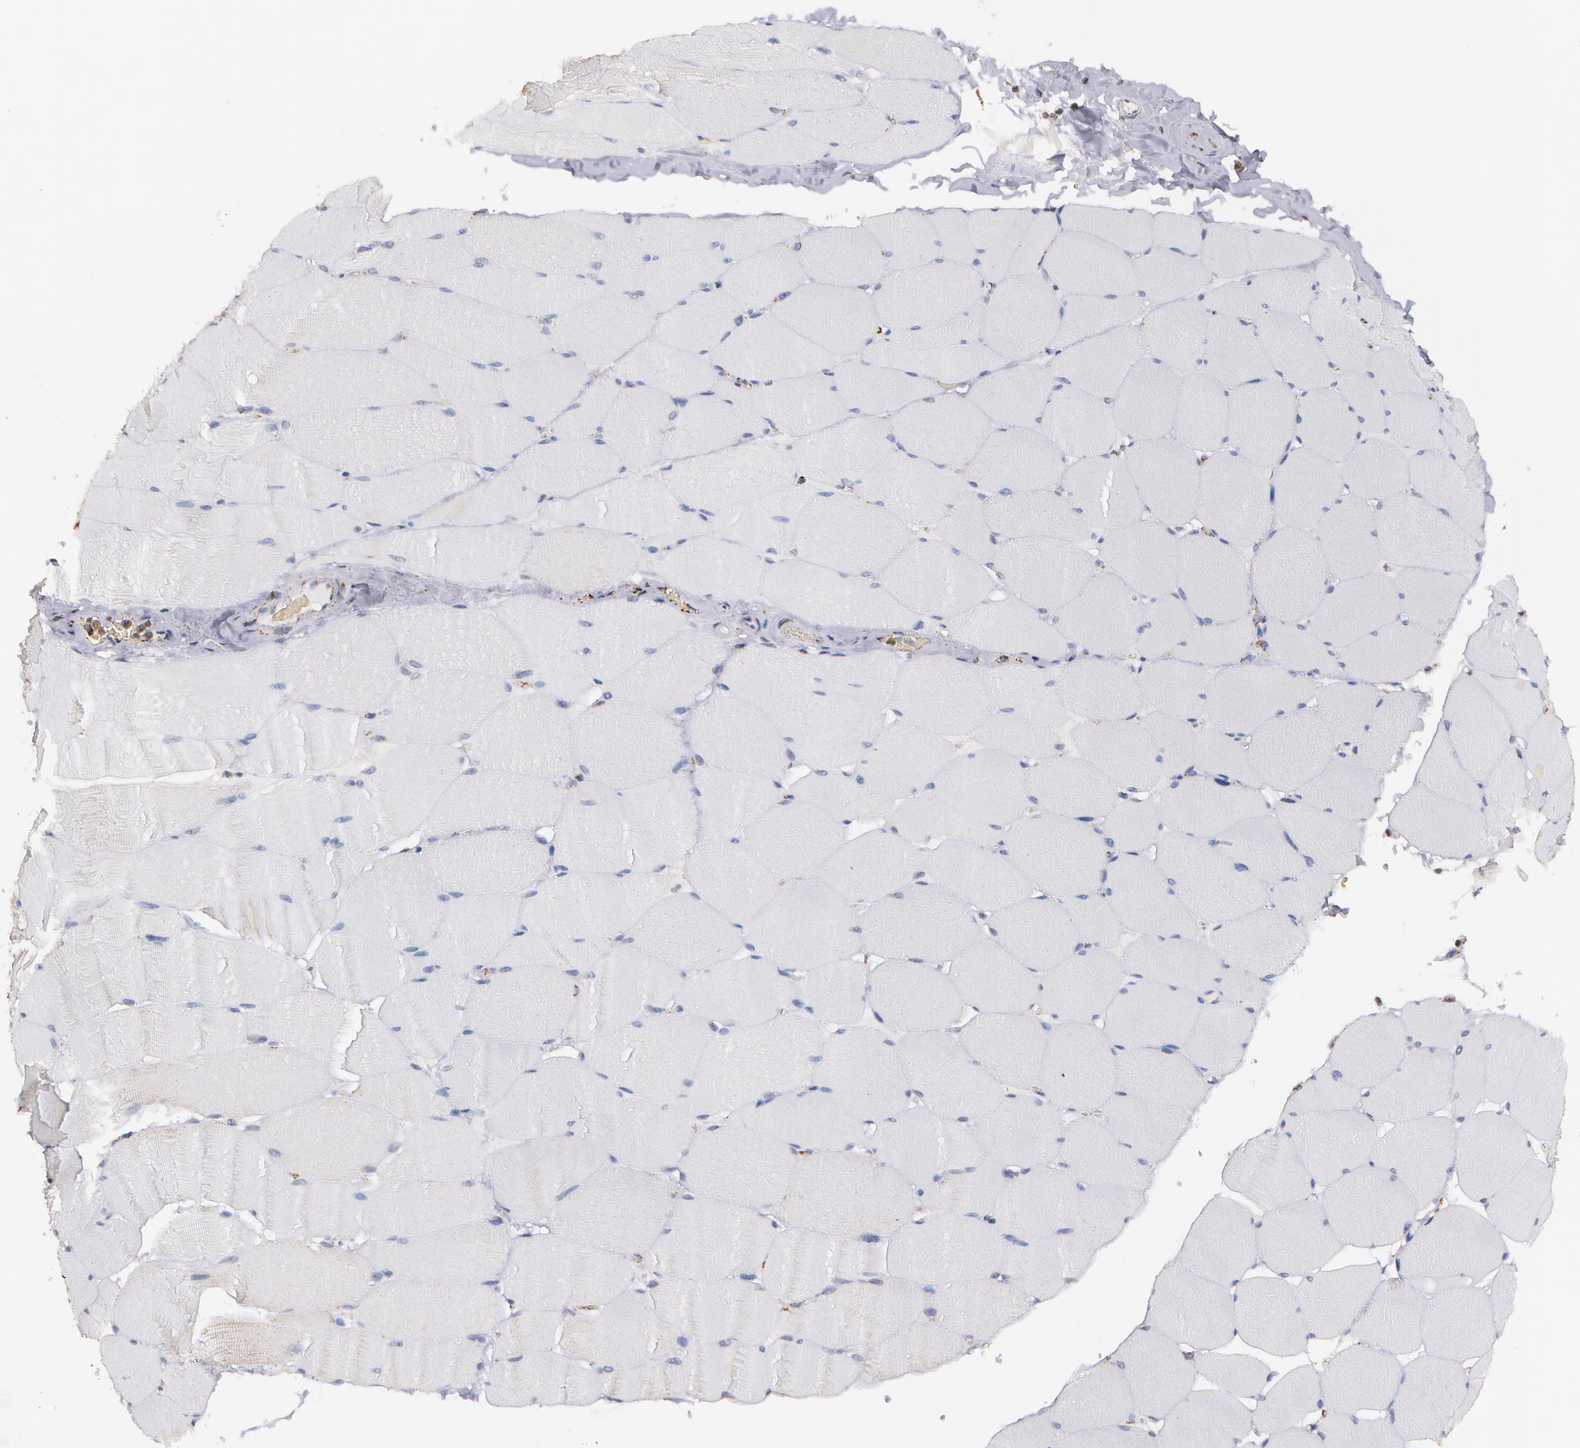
{"staining": {"intensity": "negative", "quantity": "none", "location": "none"}, "tissue": "skeletal muscle", "cell_type": "Myocytes", "image_type": "normal", "snomed": [{"axis": "morphology", "description": "Normal tissue, NOS"}, {"axis": "topography", "description": "Skeletal muscle"}], "caption": "A histopathology image of skeletal muscle stained for a protein reveals no brown staining in myocytes. (DAB immunohistochemistry visualized using brightfield microscopy, high magnification).", "gene": "HSPD1", "patient": {"sex": "male", "age": 62}}